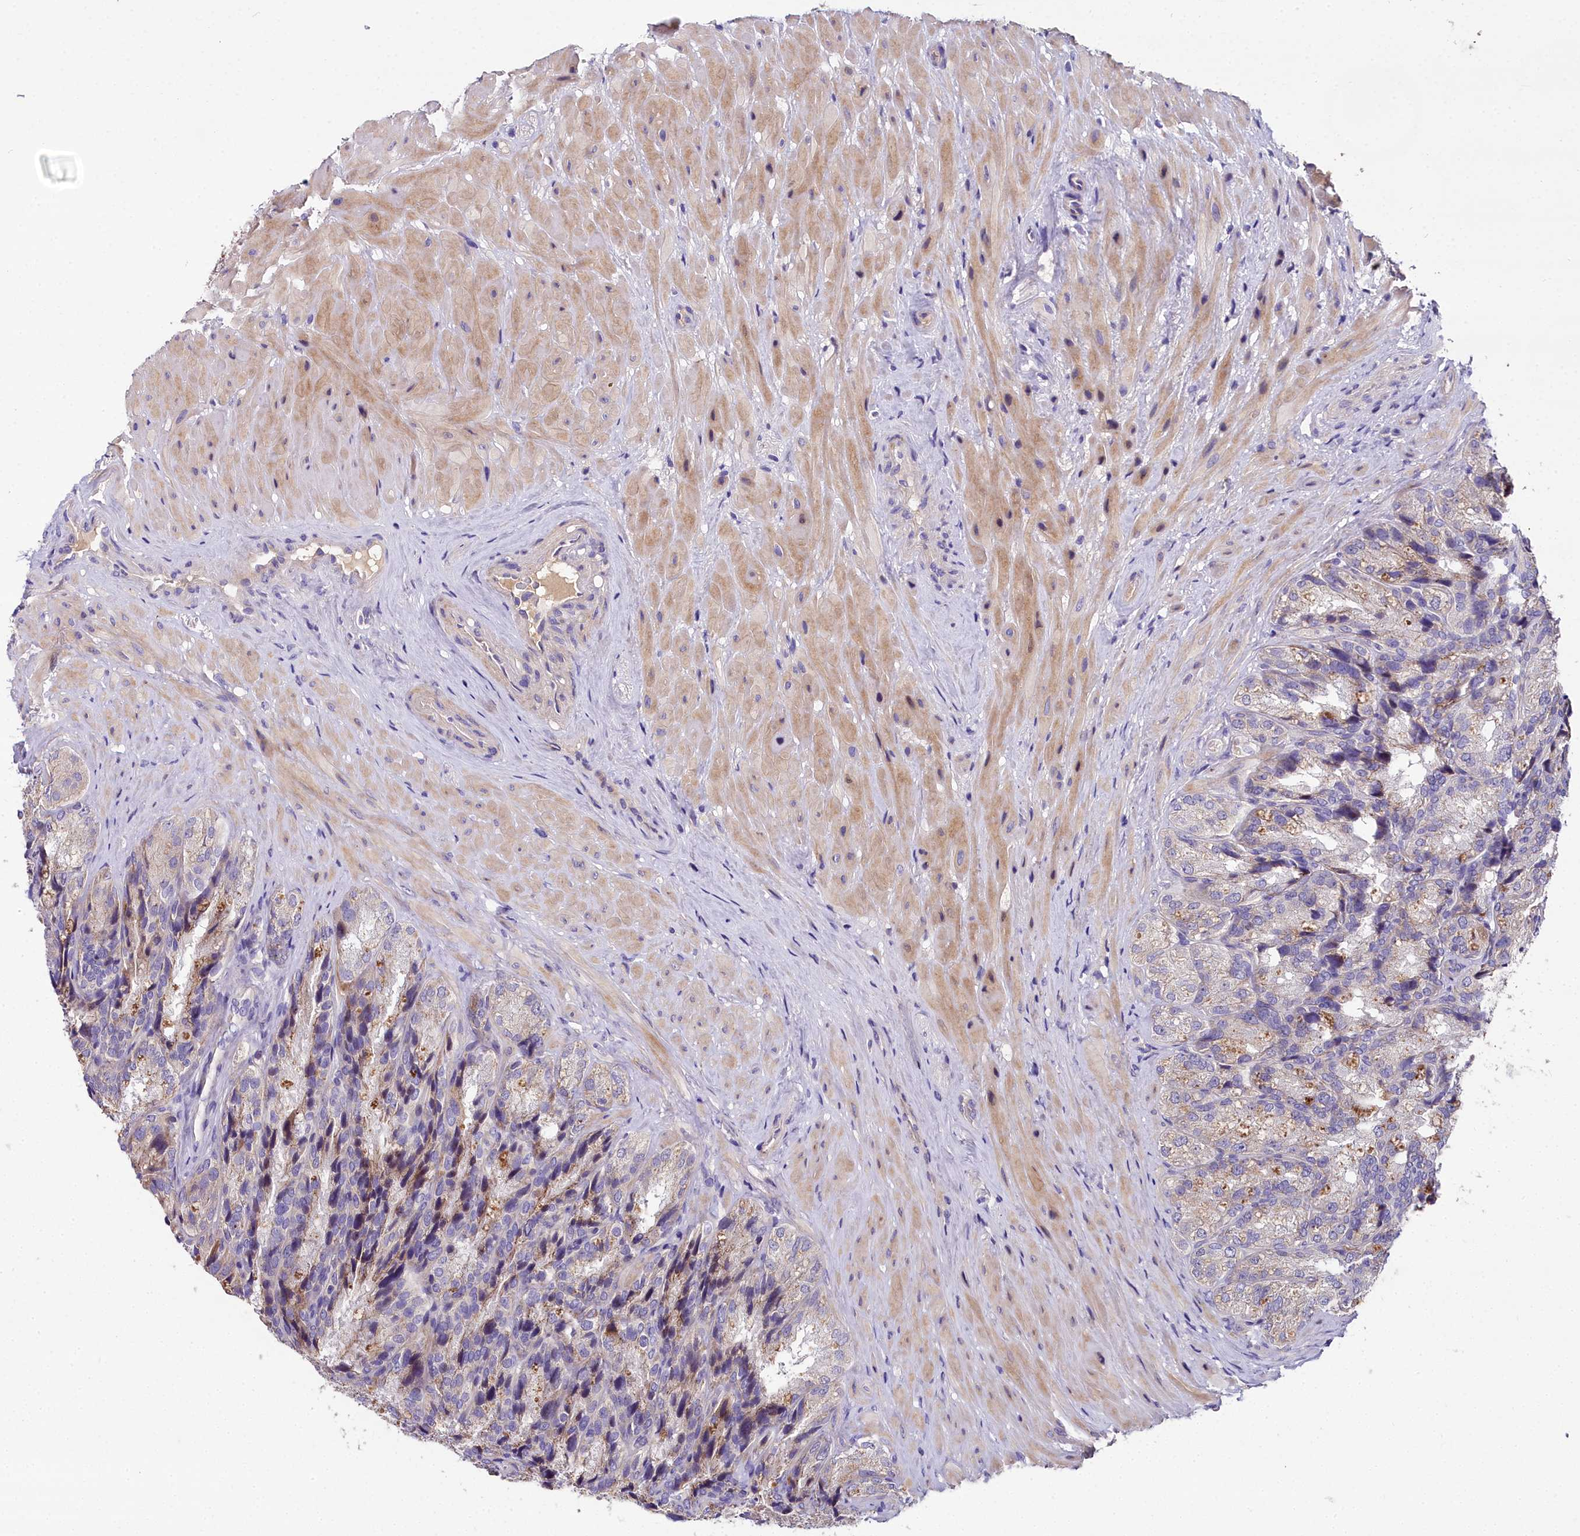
{"staining": {"intensity": "moderate", "quantity": "<25%", "location": "cytoplasmic/membranous"}, "tissue": "seminal vesicle", "cell_type": "Glandular cells", "image_type": "normal", "snomed": [{"axis": "morphology", "description": "Normal tissue, NOS"}, {"axis": "topography", "description": "Seminal veicle"}], "caption": "About <25% of glandular cells in normal human seminal vesicle exhibit moderate cytoplasmic/membranous protein positivity as visualized by brown immunohistochemical staining.", "gene": "NT5M", "patient": {"sex": "male", "age": 58}}